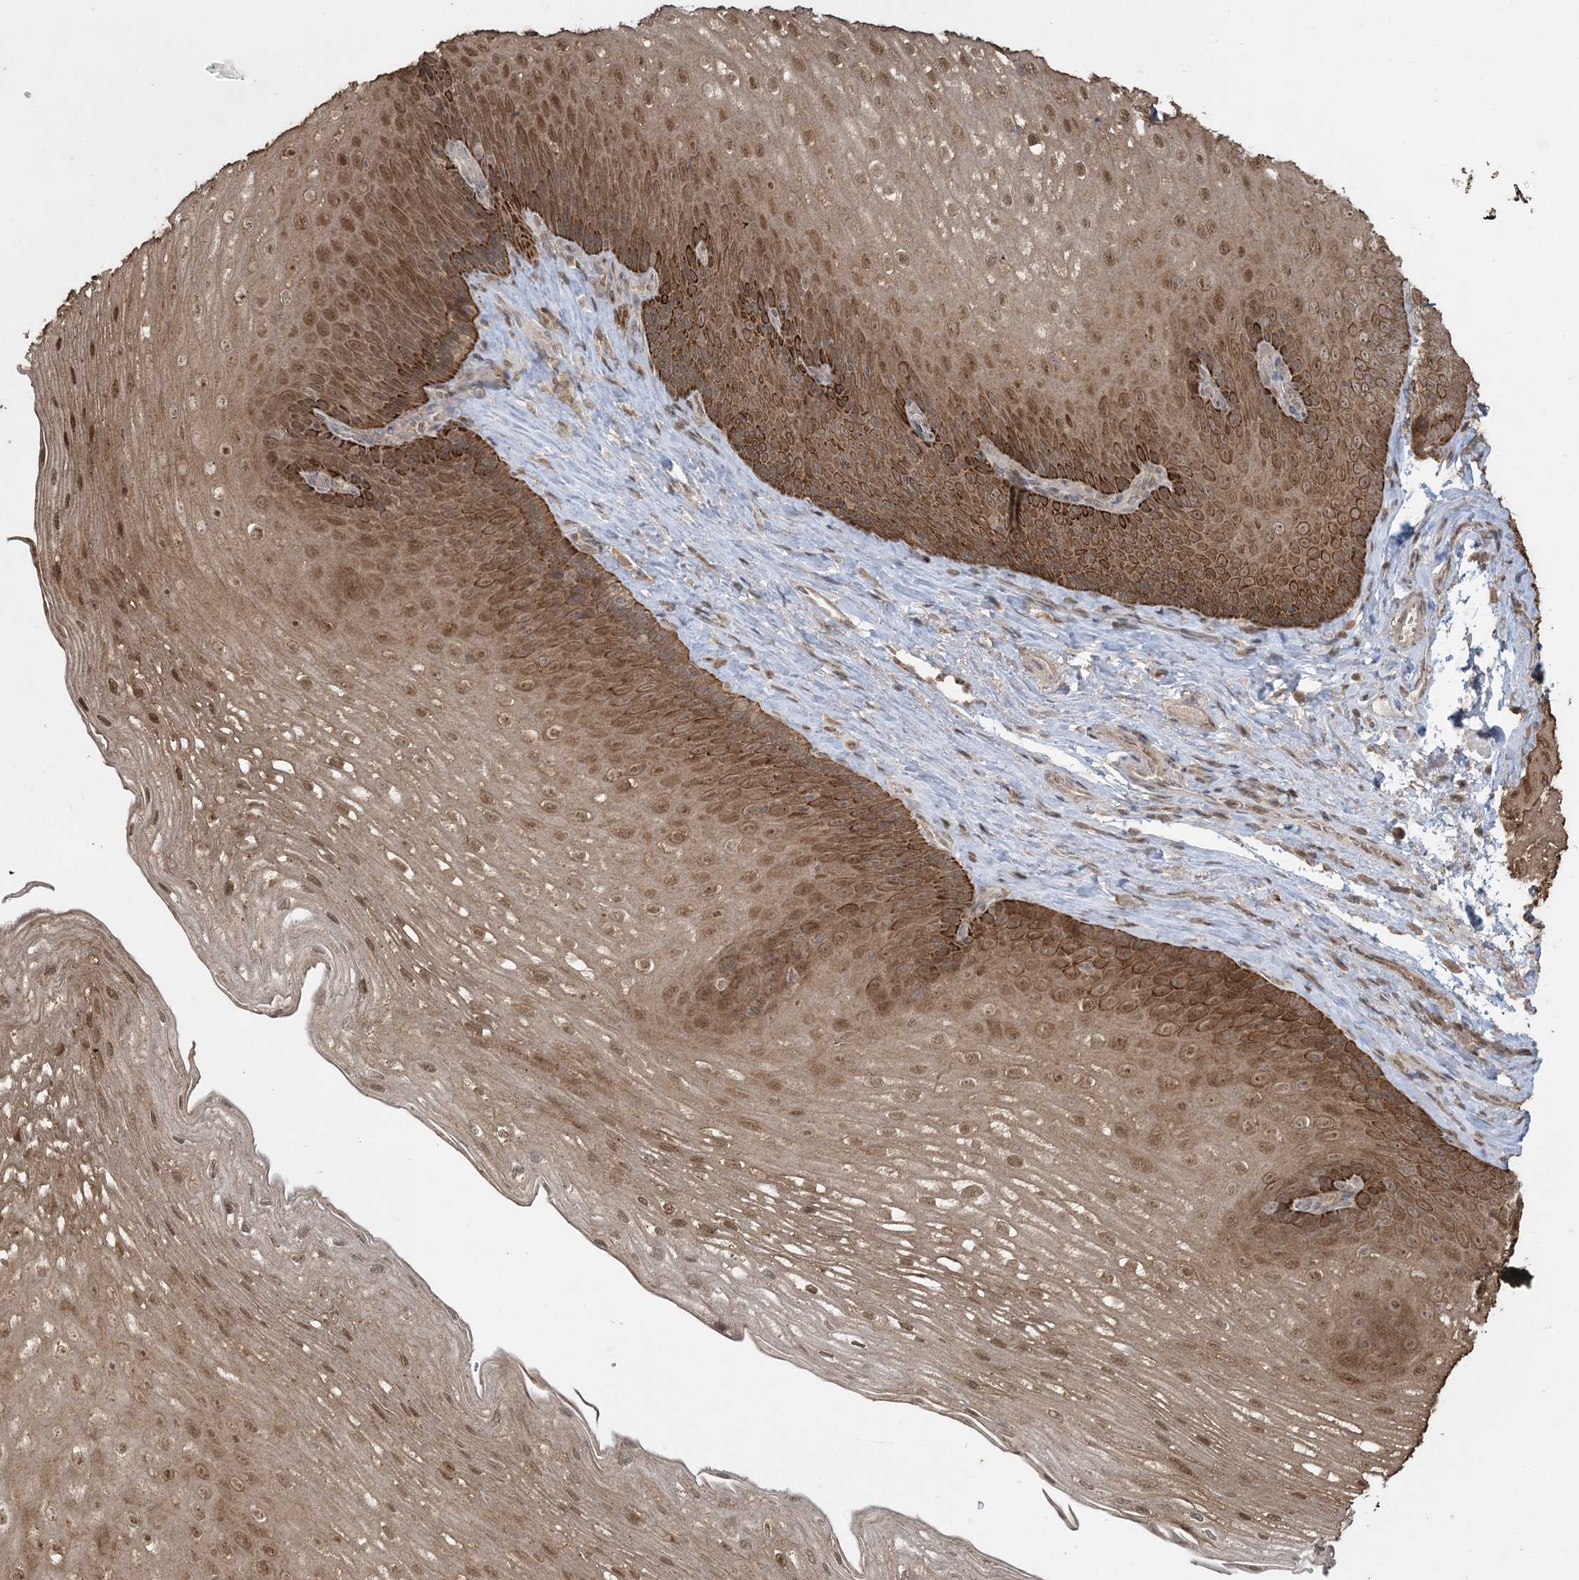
{"staining": {"intensity": "strong", "quantity": ">75%", "location": "cytoplasmic/membranous,nuclear"}, "tissue": "esophagus", "cell_type": "Squamous epithelial cells", "image_type": "normal", "snomed": [{"axis": "morphology", "description": "Normal tissue, NOS"}, {"axis": "topography", "description": "Esophagus"}], "caption": "Protein expression by immunohistochemistry (IHC) exhibits strong cytoplasmic/membranous,nuclear expression in approximately >75% of squamous epithelial cells in benign esophagus. The staining was performed using DAB, with brown indicating positive protein expression. Nuclei are stained blue with hematoxylin.", "gene": "EFCAB8", "patient": {"sex": "female", "age": 66}}